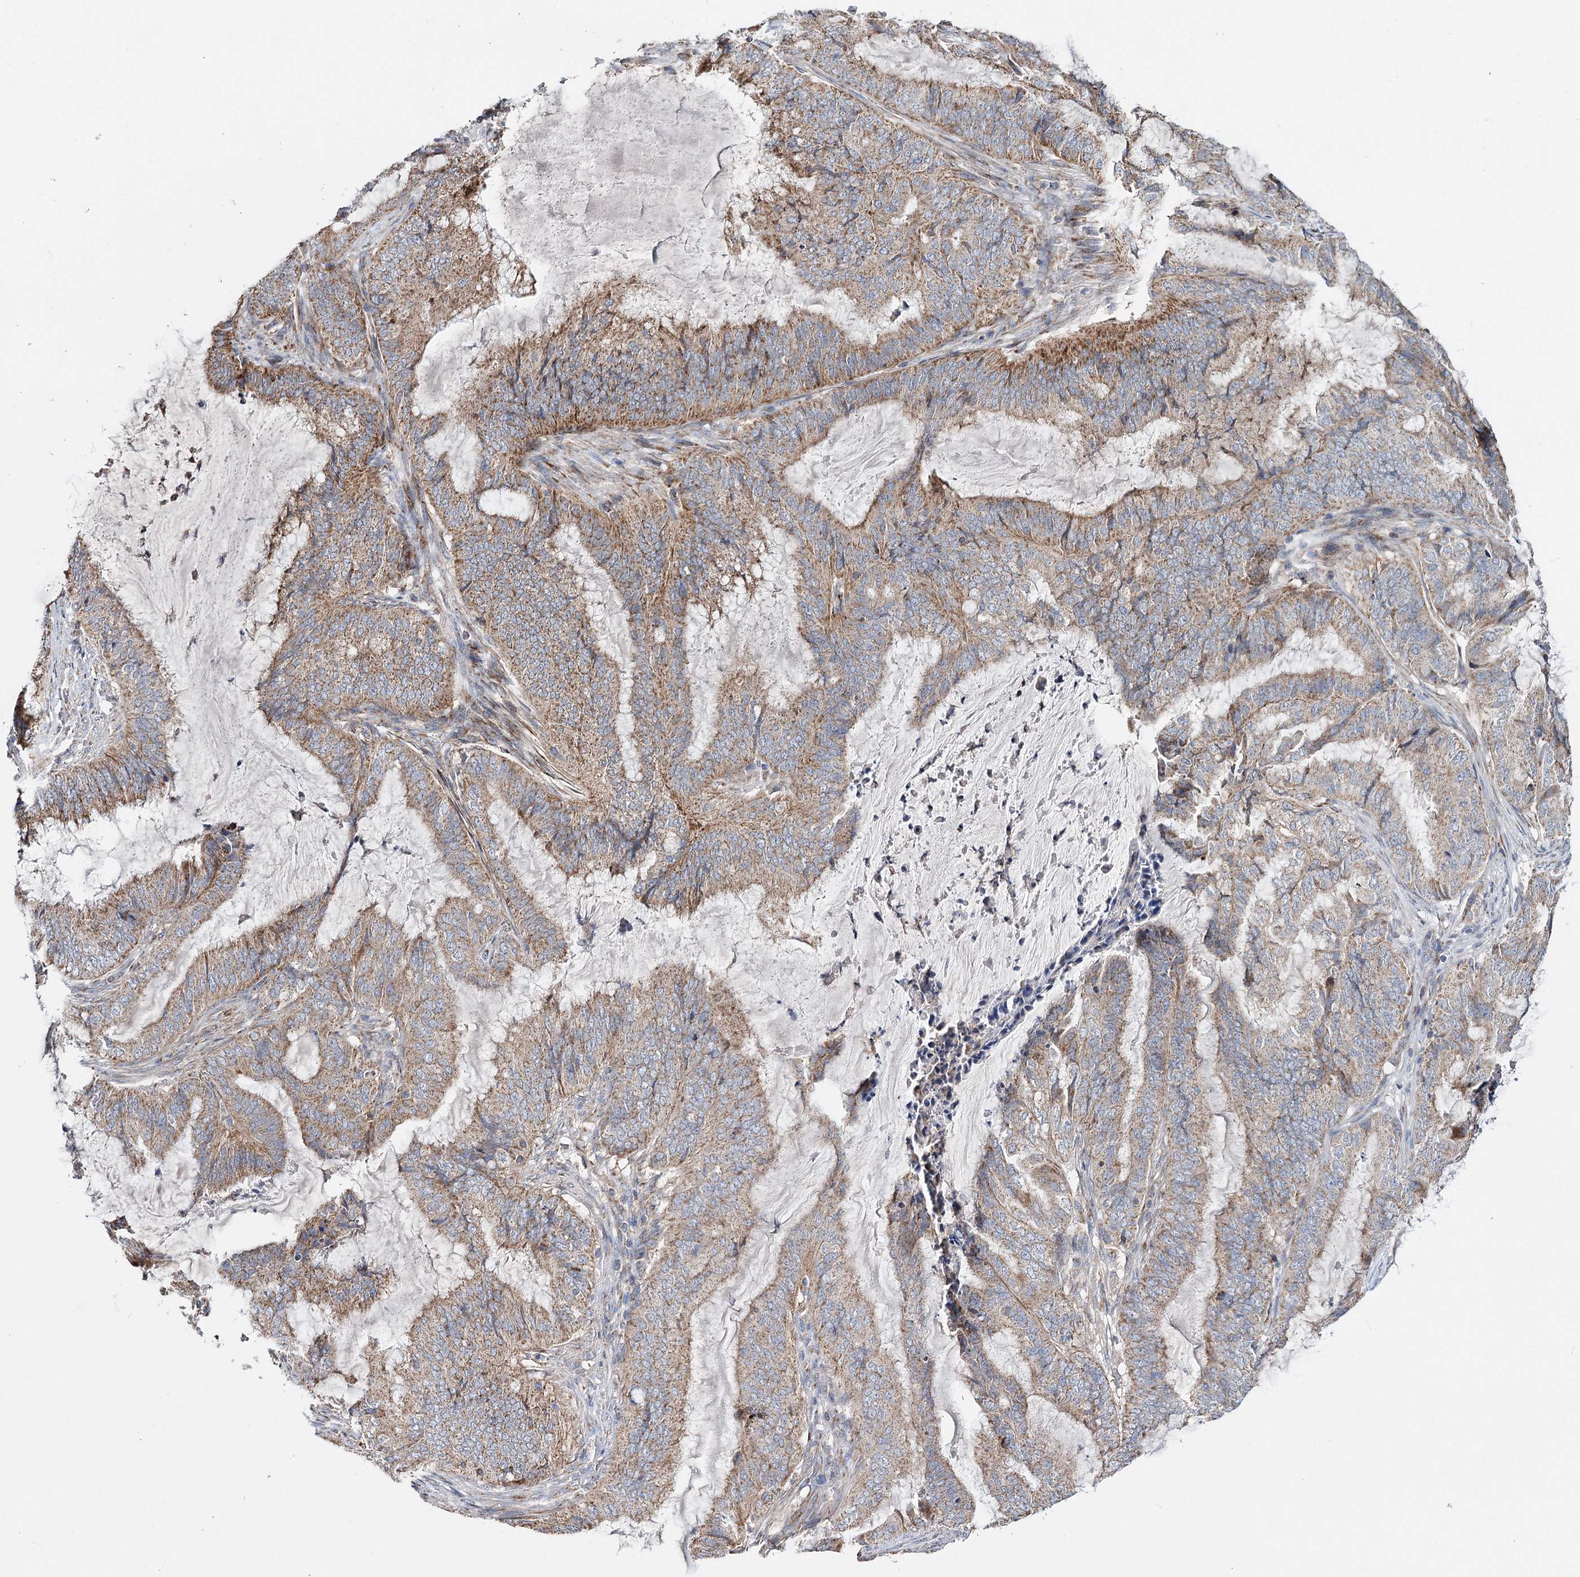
{"staining": {"intensity": "moderate", "quantity": ">75%", "location": "cytoplasmic/membranous"}, "tissue": "endometrial cancer", "cell_type": "Tumor cells", "image_type": "cancer", "snomed": [{"axis": "morphology", "description": "Adenocarcinoma, NOS"}, {"axis": "topography", "description": "Endometrium"}], "caption": "Immunohistochemistry (IHC) of human endometrial cancer (adenocarcinoma) demonstrates medium levels of moderate cytoplasmic/membranous expression in about >75% of tumor cells.", "gene": "CFAP46", "patient": {"sex": "female", "age": 51}}